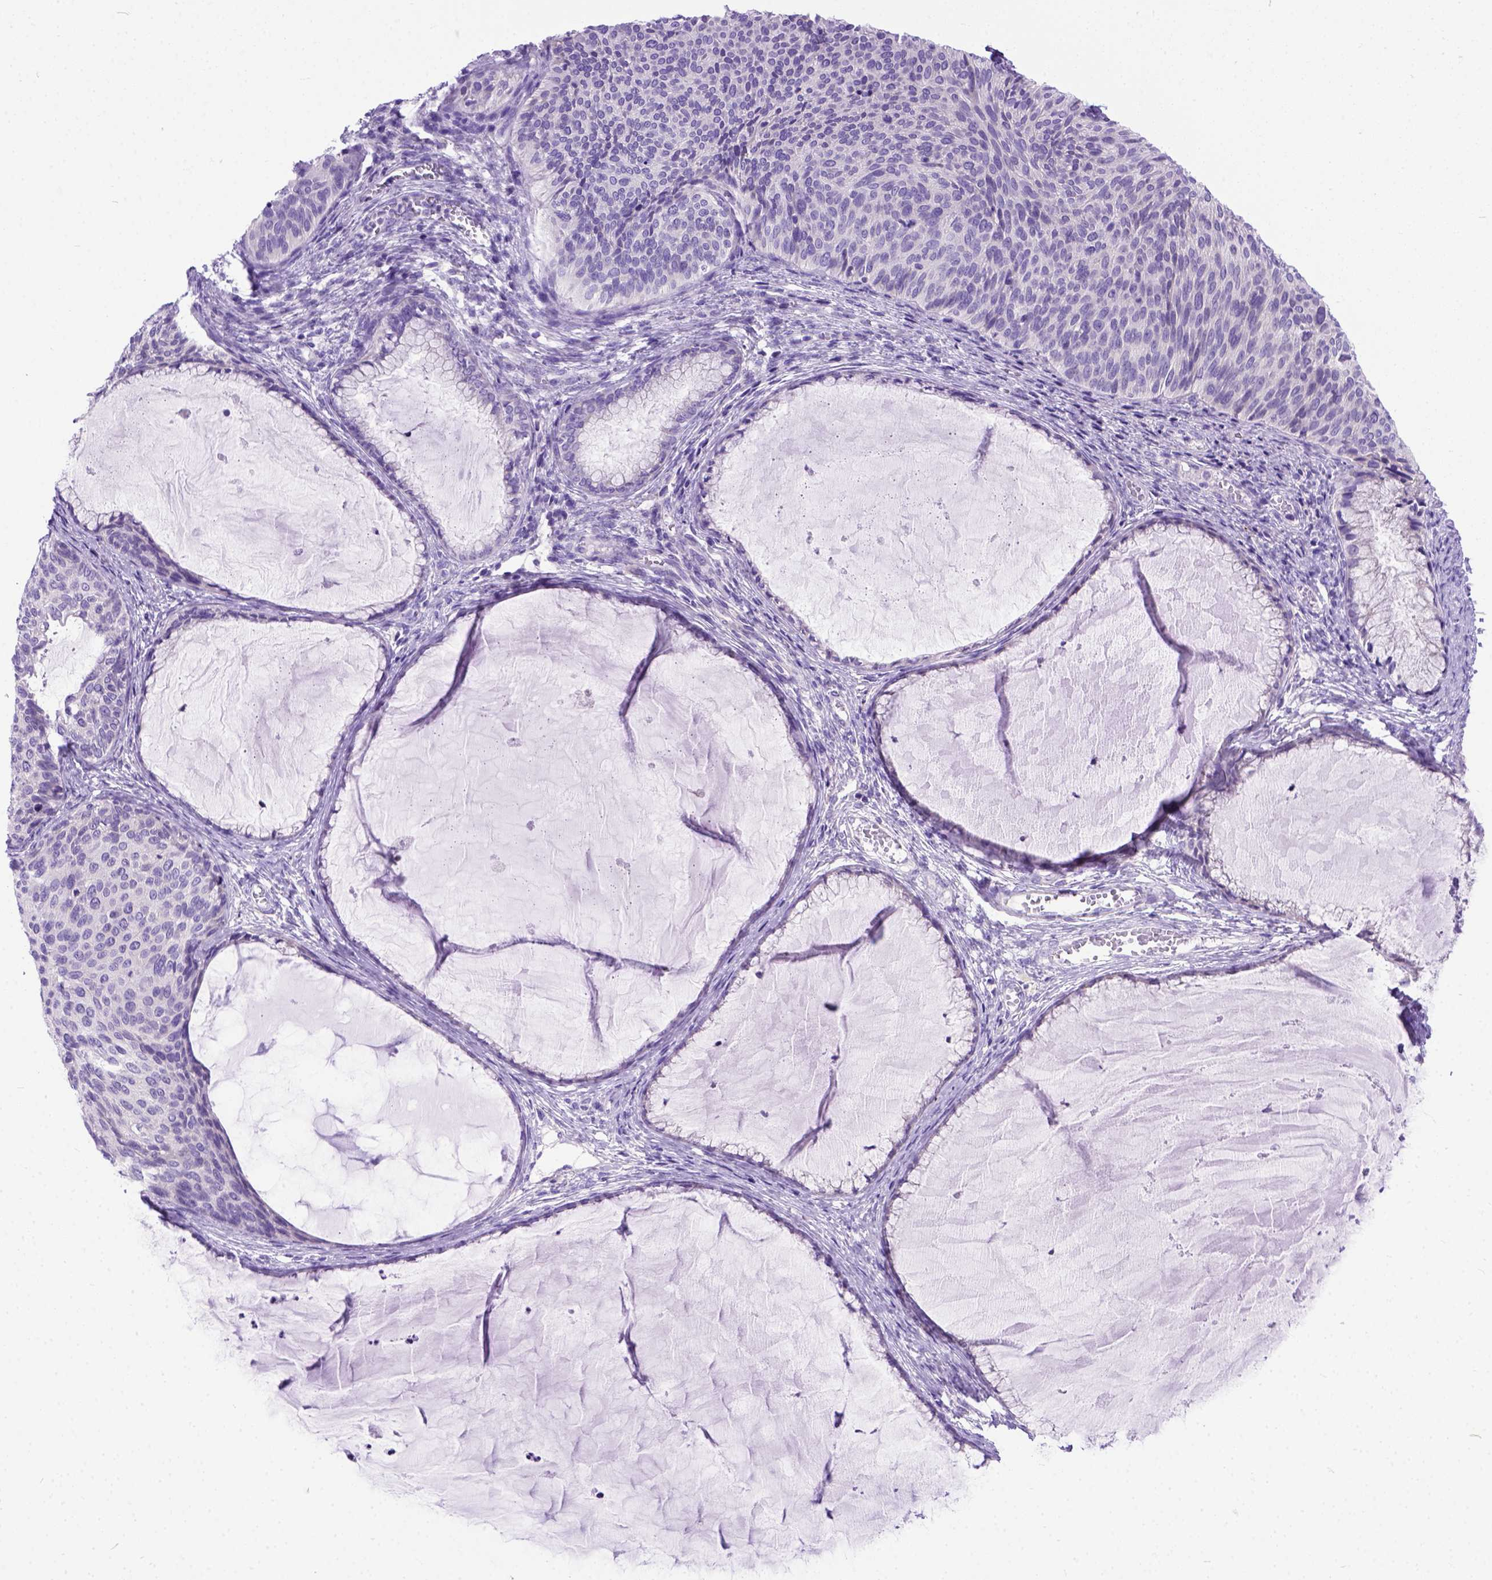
{"staining": {"intensity": "negative", "quantity": "none", "location": "none"}, "tissue": "cervical cancer", "cell_type": "Tumor cells", "image_type": "cancer", "snomed": [{"axis": "morphology", "description": "Squamous cell carcinoma, NOS"}, {"axis": "topography", "description": "Cervix"}], "caption": "There is no significant expression in tumor cells of squamous cell carcinoma (cervical). (Brightfield microscopy of DAB IHC at high magnification).", "gene": "ODAD3", "patient": {"sex": "female", "age": 36}}